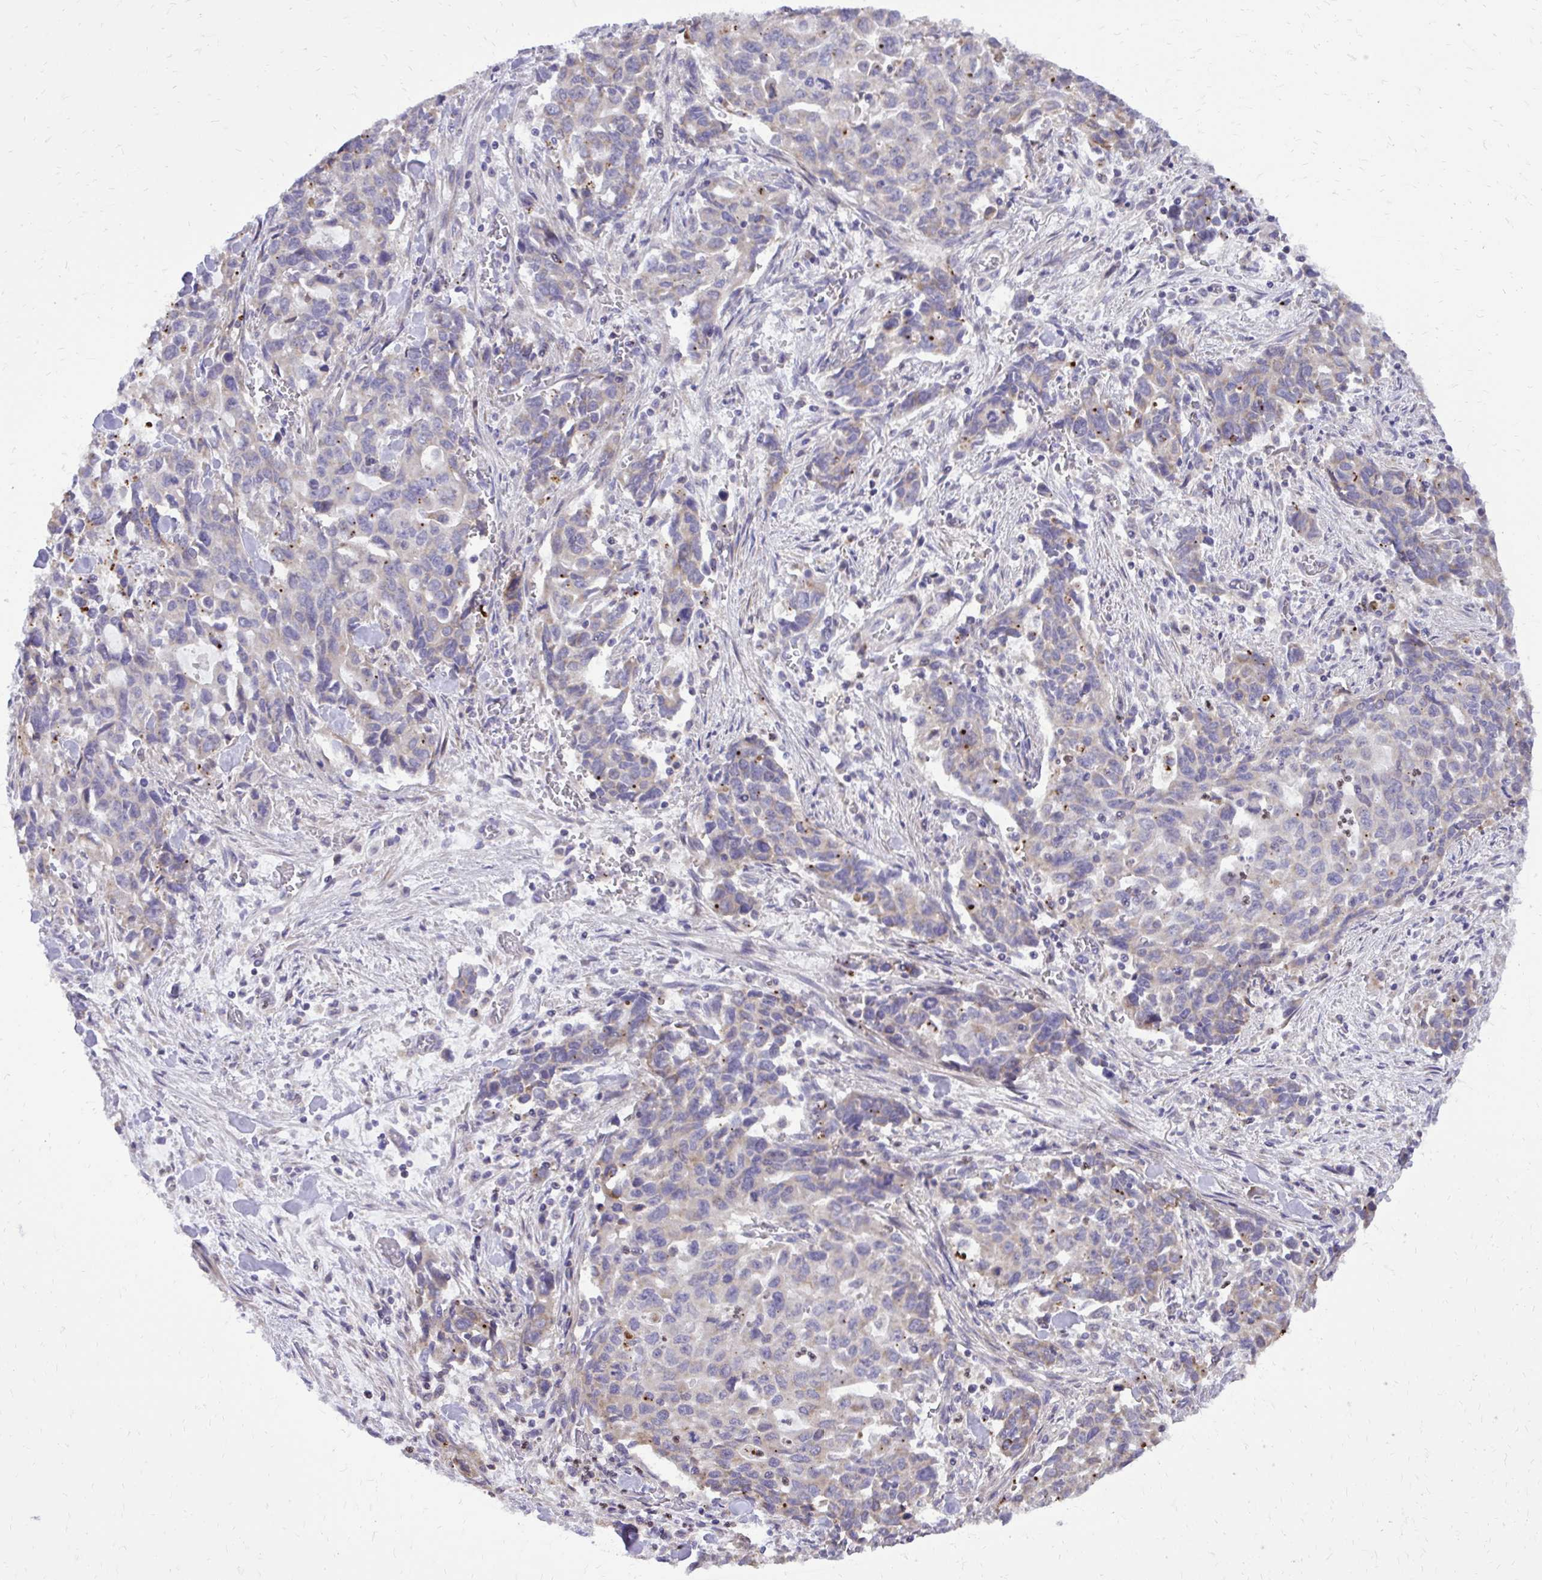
{"staining": {"intensity": "negative", "quantity": "none", "location": "none"}, "tissue": "stomach cancer", "cell_type": "Tumor cells", "image_type": "cancer", "snomed": [{"axis": "morphology", "description": "Adenocarcinoma, NOS"}, {"axis": "topography", "description": "Stomach, upper"}], "caption": "Immunohistochemistry photomicrograph of neoplastic tissue: stomach cancer stained with DAB demonstrates no significant protein staining in tumor cells. (Brightfield microscopy of DAB immunohistochemistry (IHC) at high magnification).", "gene": "ABCC3", "patient": {"sex": "male", "age": 85}}